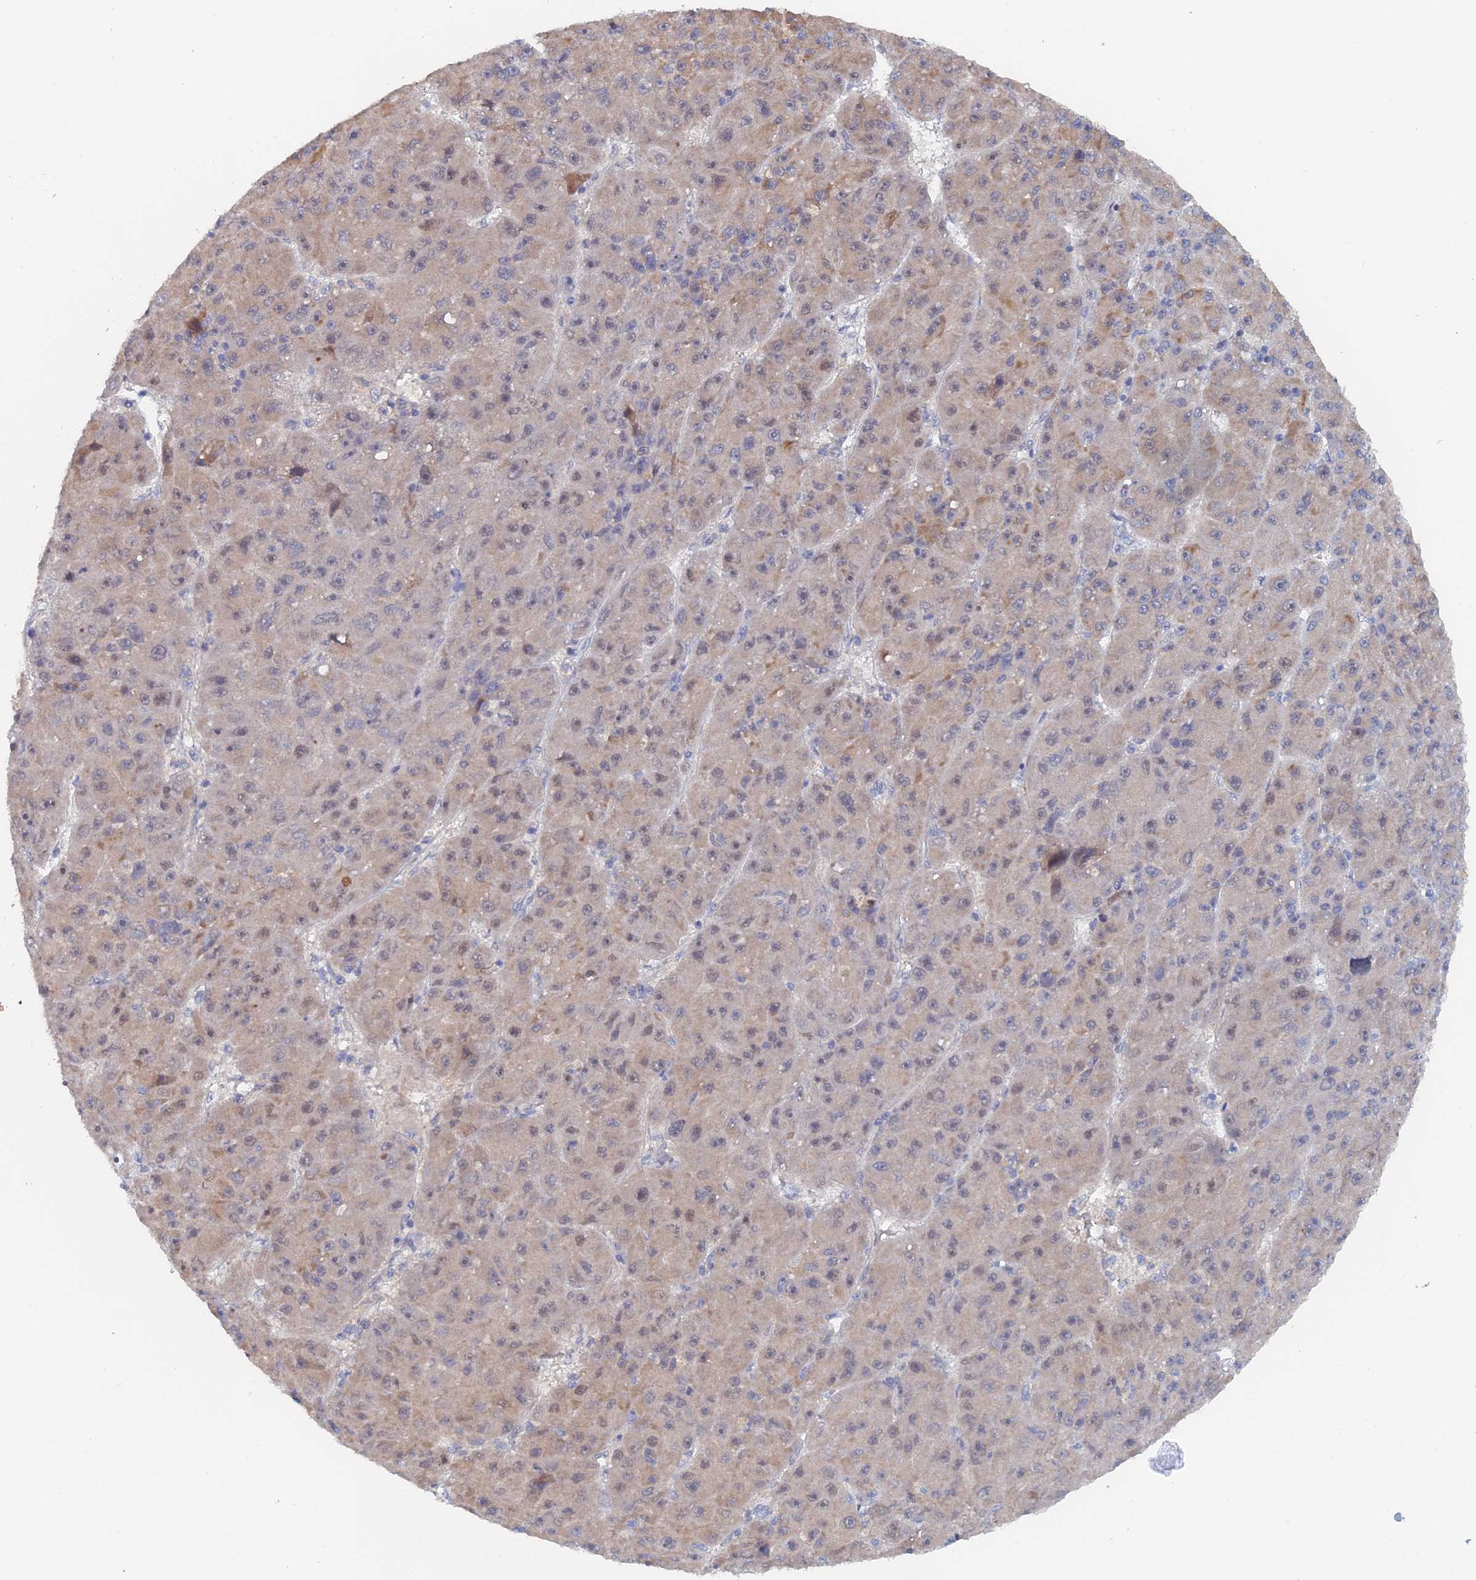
{"staining": {"intensity": "negative", "quantity": "none", "location": "none"}, "tissue": "liver cancer", "cell_type": "Tumor cells", "image_type": "cancer", "snomed": [{"axis": "morphology", "description": "Carcinoma, Hepatocellular, NOS"}, {"axis": "topography", "description": "Liver"}], "caption": "Immunohistochemistry (IHC) of liver cancer (hepatocellular carcinoma) demonstrates no expression in tumor cells. Brightfield microscopy of immunohistochemistry stained with DAB (brown) and hematoxylin (blue), captured at high magnification.", "gene": "ELOVL6", "patient": {"sex": "male", "age": 67}}